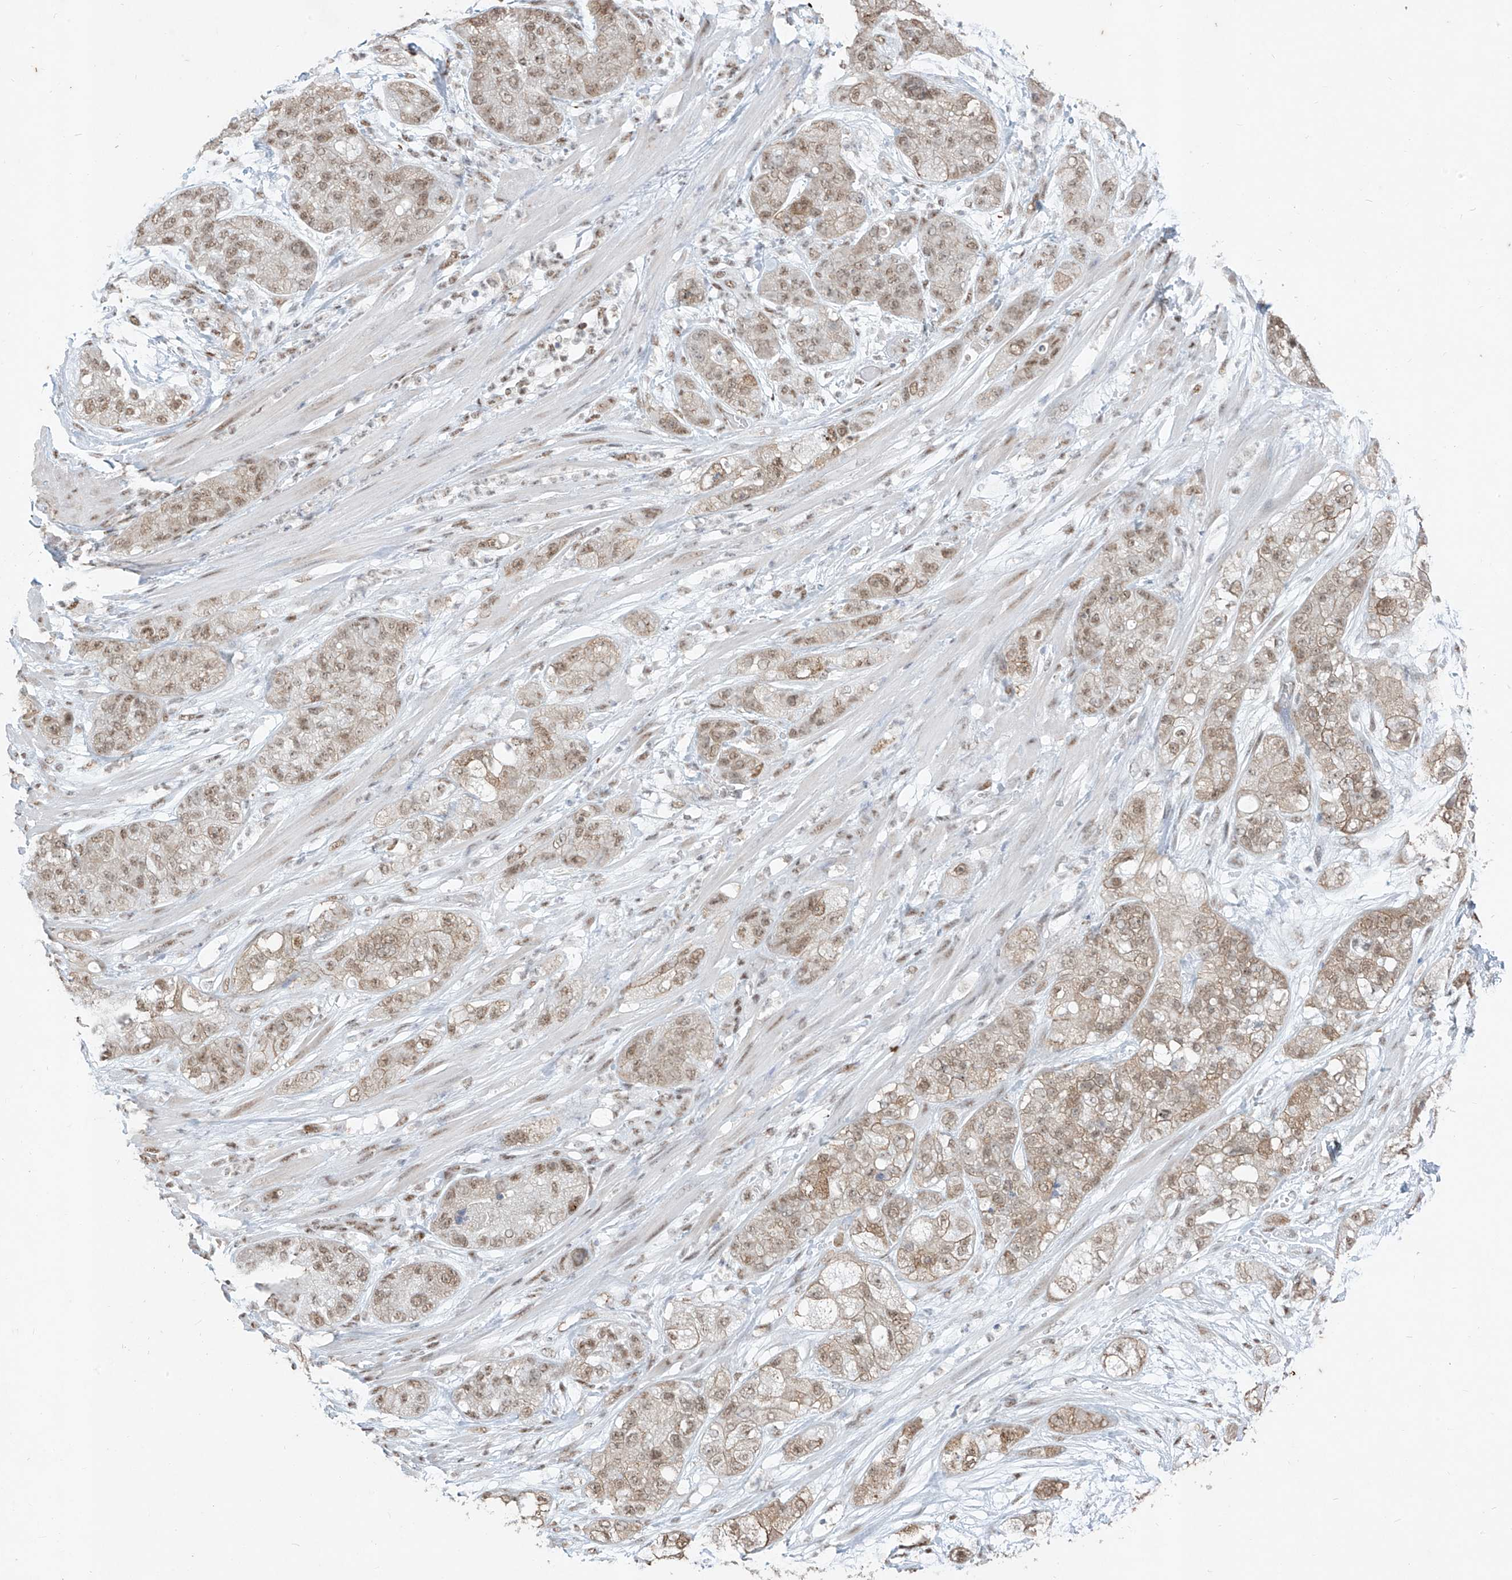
{"staining": {"intensity": "weak", "quantity": ">75%", "location": "cytoplasmic/membranous,nuclear"}, "tissue": "pancreatic cancer", "cell_type": "Tumor cells", "image_type": "cancer", "snomed": [{"axis": "morphology", "description": "Adenocarcinoma, NOS"}, {"axis": "topography", "description": "Pancreas"}], "caption": "A brown stain labels weak cytoplasmic/membranous and nuclear staining of a protein in human pancreatic adenocarcinoma tumor cells.", "gene": "TFEC", "patient": {"sex": "female", "age": 78}}